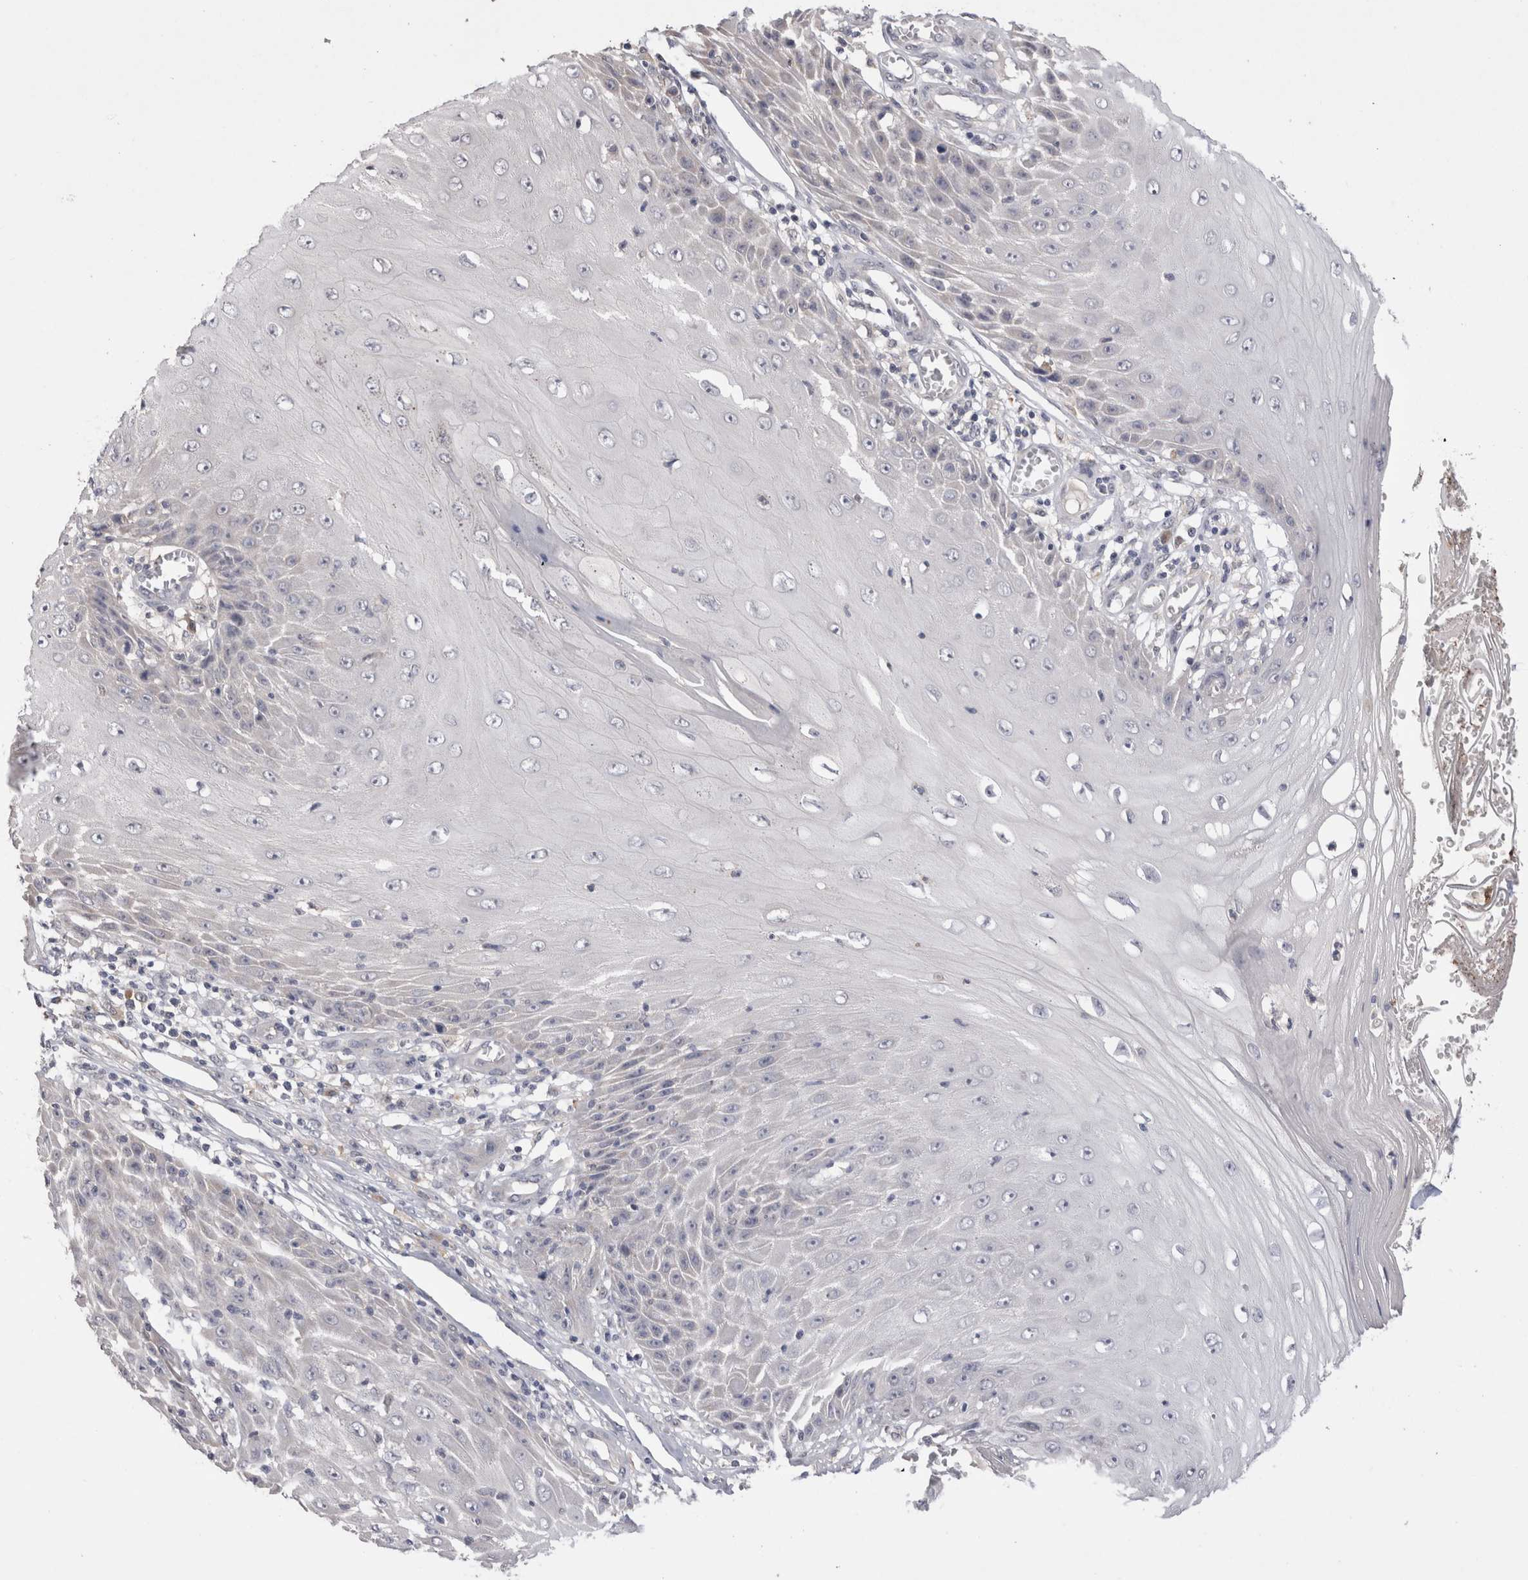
{"staining": {"intensity": "negative", "quantity": "none", "location": "none"}, "tissue": "skin cancer", "cell_type": "Tumor cells", "image_type": "cancer", "snomed": [{"axis": "morphology", "description": "Squamous cell carcinoma, NOS"}, {"axis": "topography", "description": "Skin"}], "caption": "Human squamous cell carcinoma (skin) stained for a protein using immunohistochemistry (IHC) shows no positivity in tumor cells.", "gene": "VSIG4", "patient": {"sex": "female", "age": 73}}